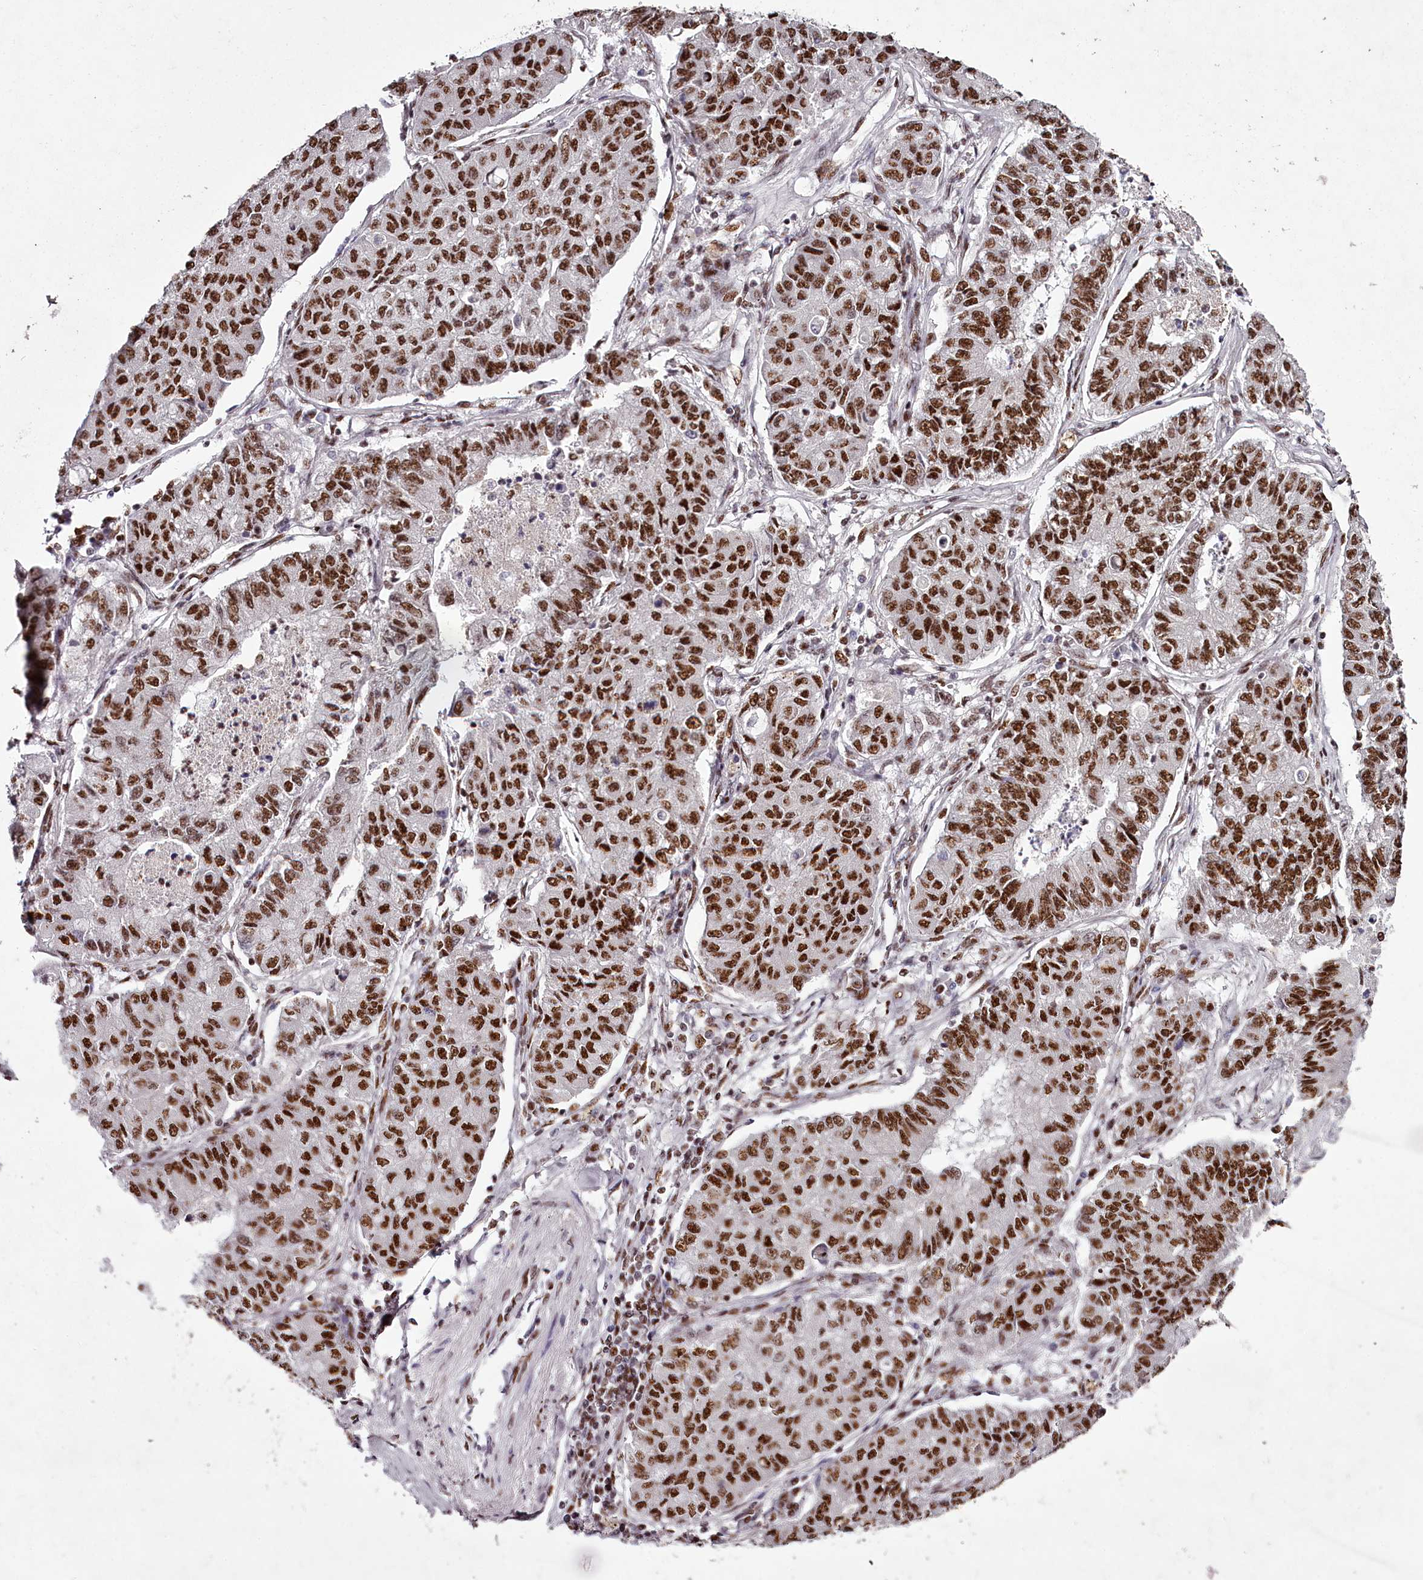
{"staining": {"intensity": "strong", "quantity": ">75%", "location": "nuclear"}, "tissue": "lung cancer", "cell_type": "Tumor cells", "image_type": "cancer", "snomed": [{"axis": "morphology", "description": "Squamous cell carcinoma, NOS"}, {"axis": "topography", "description": "Lung"}], "caption": "The micrograph shows a brown stain indicating the presence of a protein in the nuclear of tumor cells in squamous cell carcinoma (lung).", "gene": "PSPC1", "patient": {"sex": "male", "age": 74}}